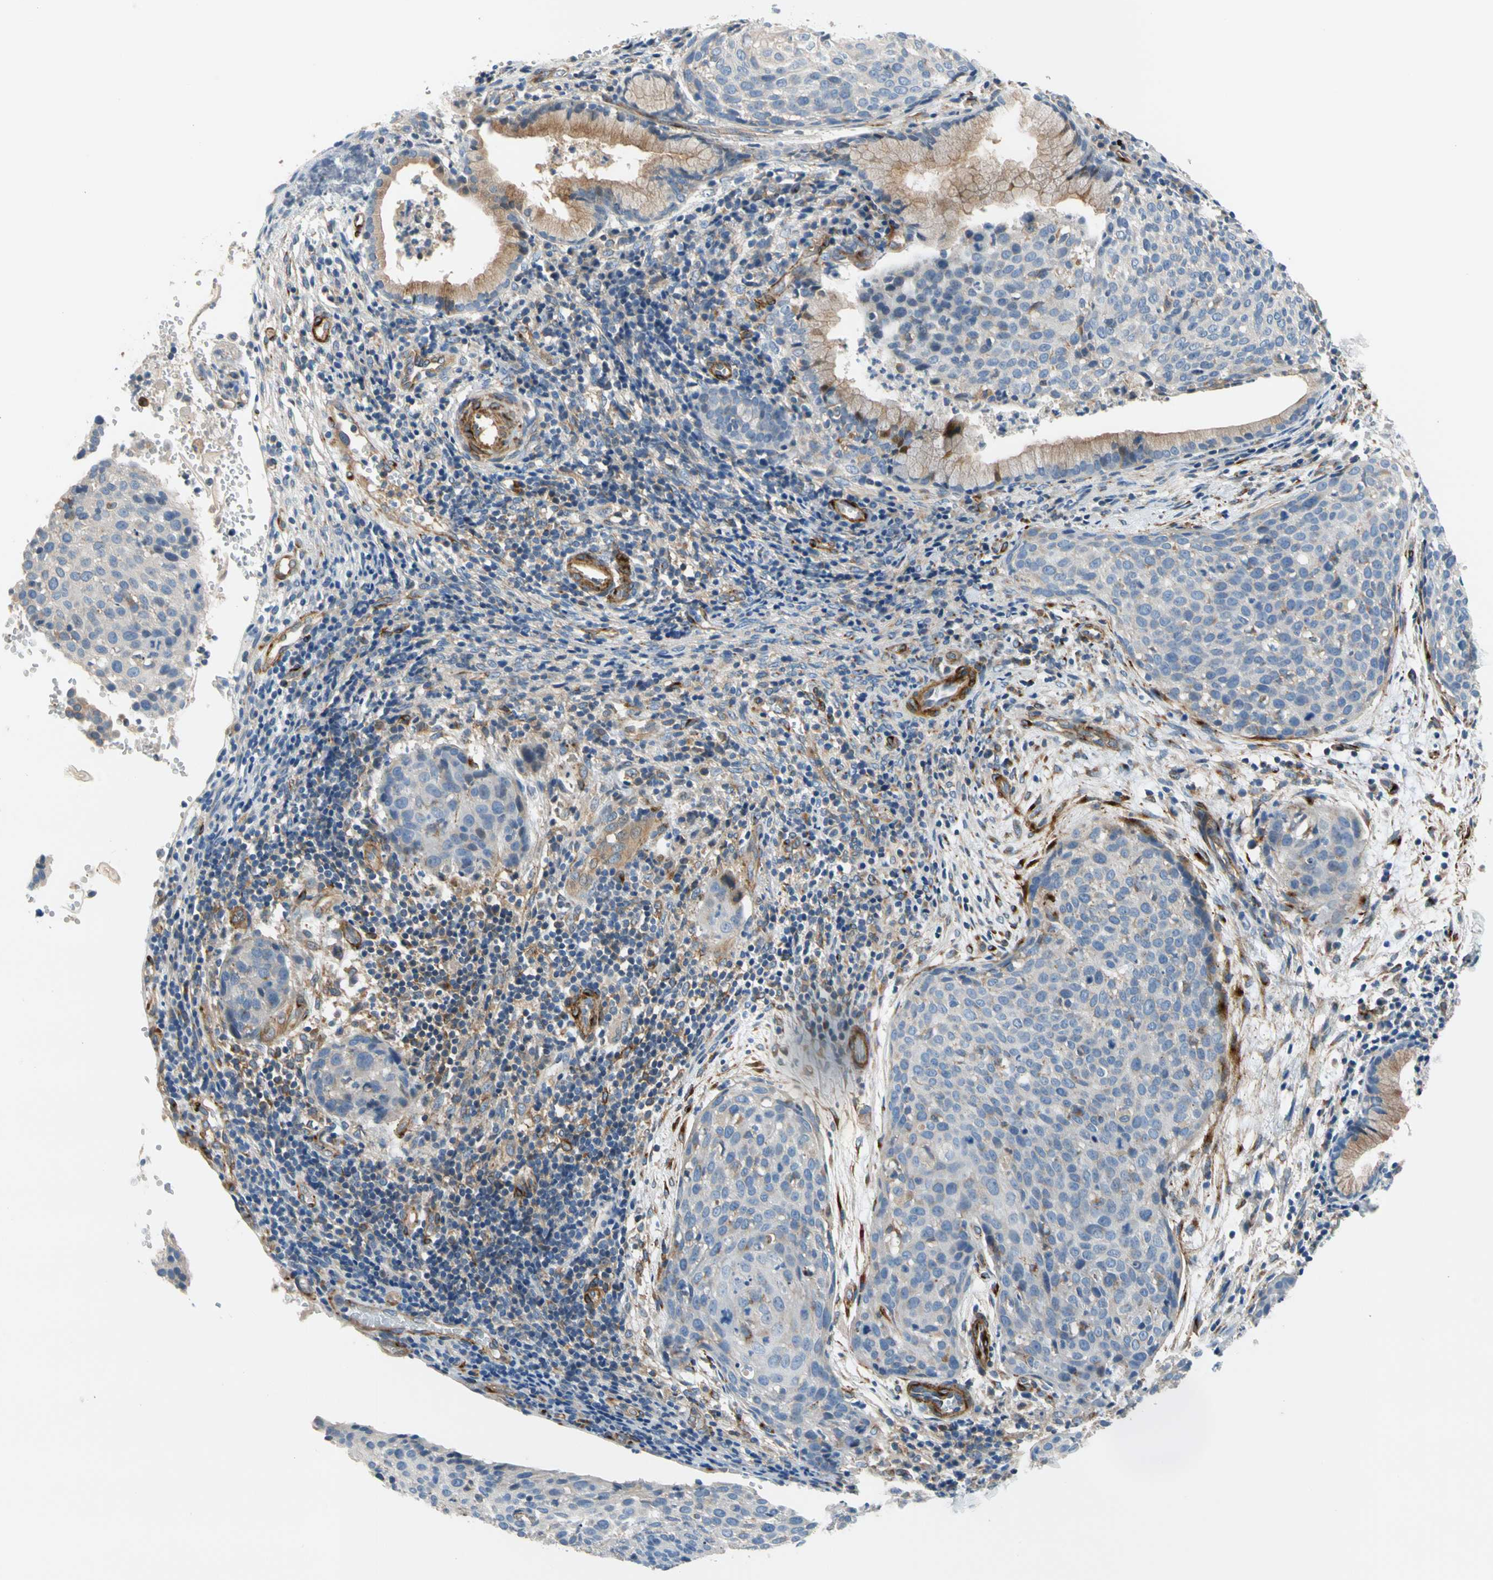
{"staining": {"intensity": "weak", "quantity": "<25%", "location": "cytoplasmic/membranous"}, "tissue": "cervical cancer", "cell_type": "Tumor cells", "image_type": "cancer", "snomed": [{"axis": "morphology", "description": "Squamous cell carcinoma, NOS"}, {"axis": "topography", "description": "Cervix"}], "caption": "Human cervical cancer stained for a protein using immunohistochemistry (IHC) demonstrates no positivity in tumor cells.", "gene": "ENTREP3", "patient": {"sex": "female", "age": 38}}